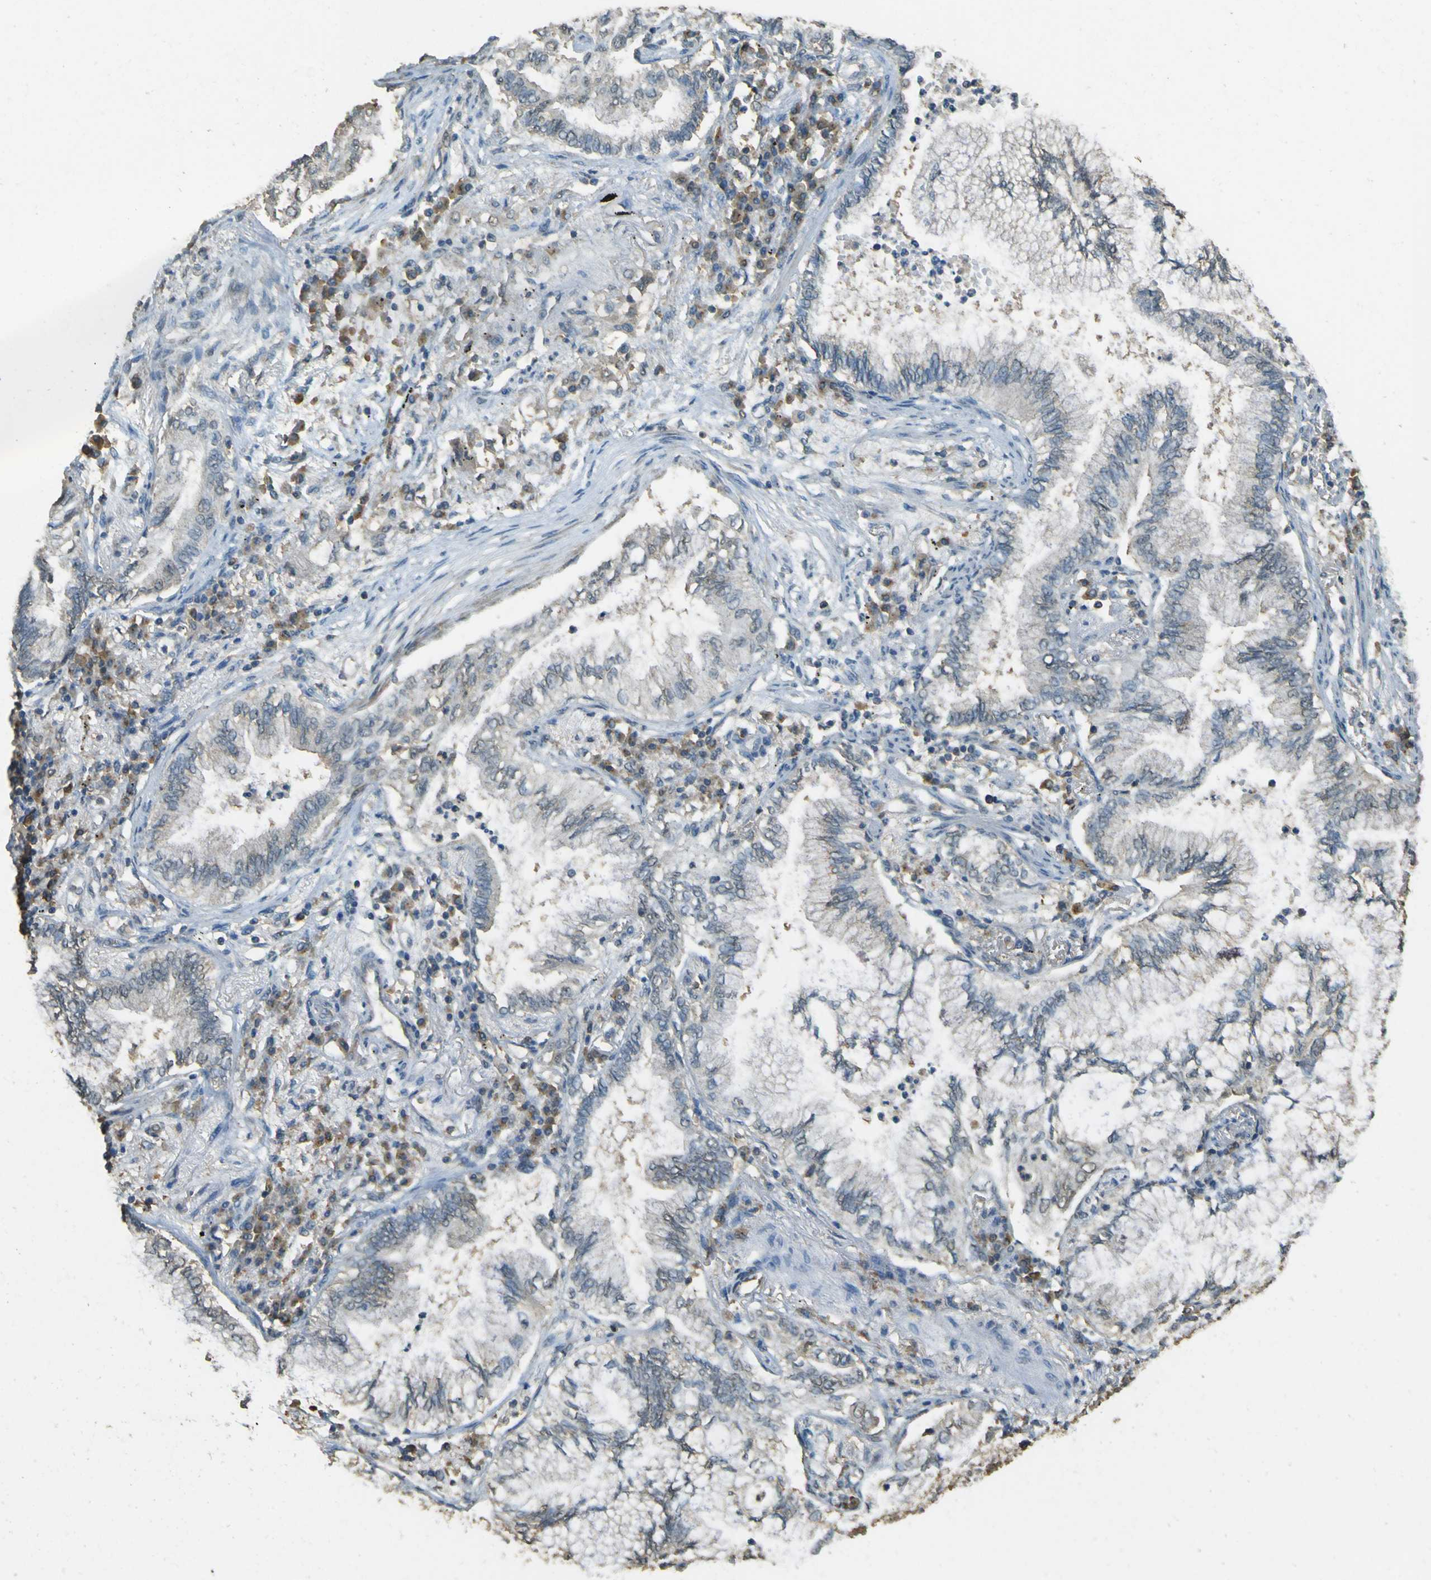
{"staining": {"intensity": "weak", "quantity": "25%-75%", "location": "cytoplasmic/membranous"}, "tissue": "lung cancer", "cell_type": "Tumor cells", "image_type": "cancer", "snomed": [{"axis": "morphology", "description": "Normal tissue, NOS"}, {"axis": "morphology", "description": "Adenocarcinoma, NOS"}, {"axis": "topography", "description": "Bronchus"}, {"axis": "topography", "description": "Lung"}], "caption": "A brown stain highlights weak cytoplasmic/membranous expression of a protein in human adenocarcinoma (lung) tumor cells. (brown staining indicates protein expression, while blue staining denotes nuclei).", "gene": "GOLGA1", "patient": {"sex": "female", "age": 70}}